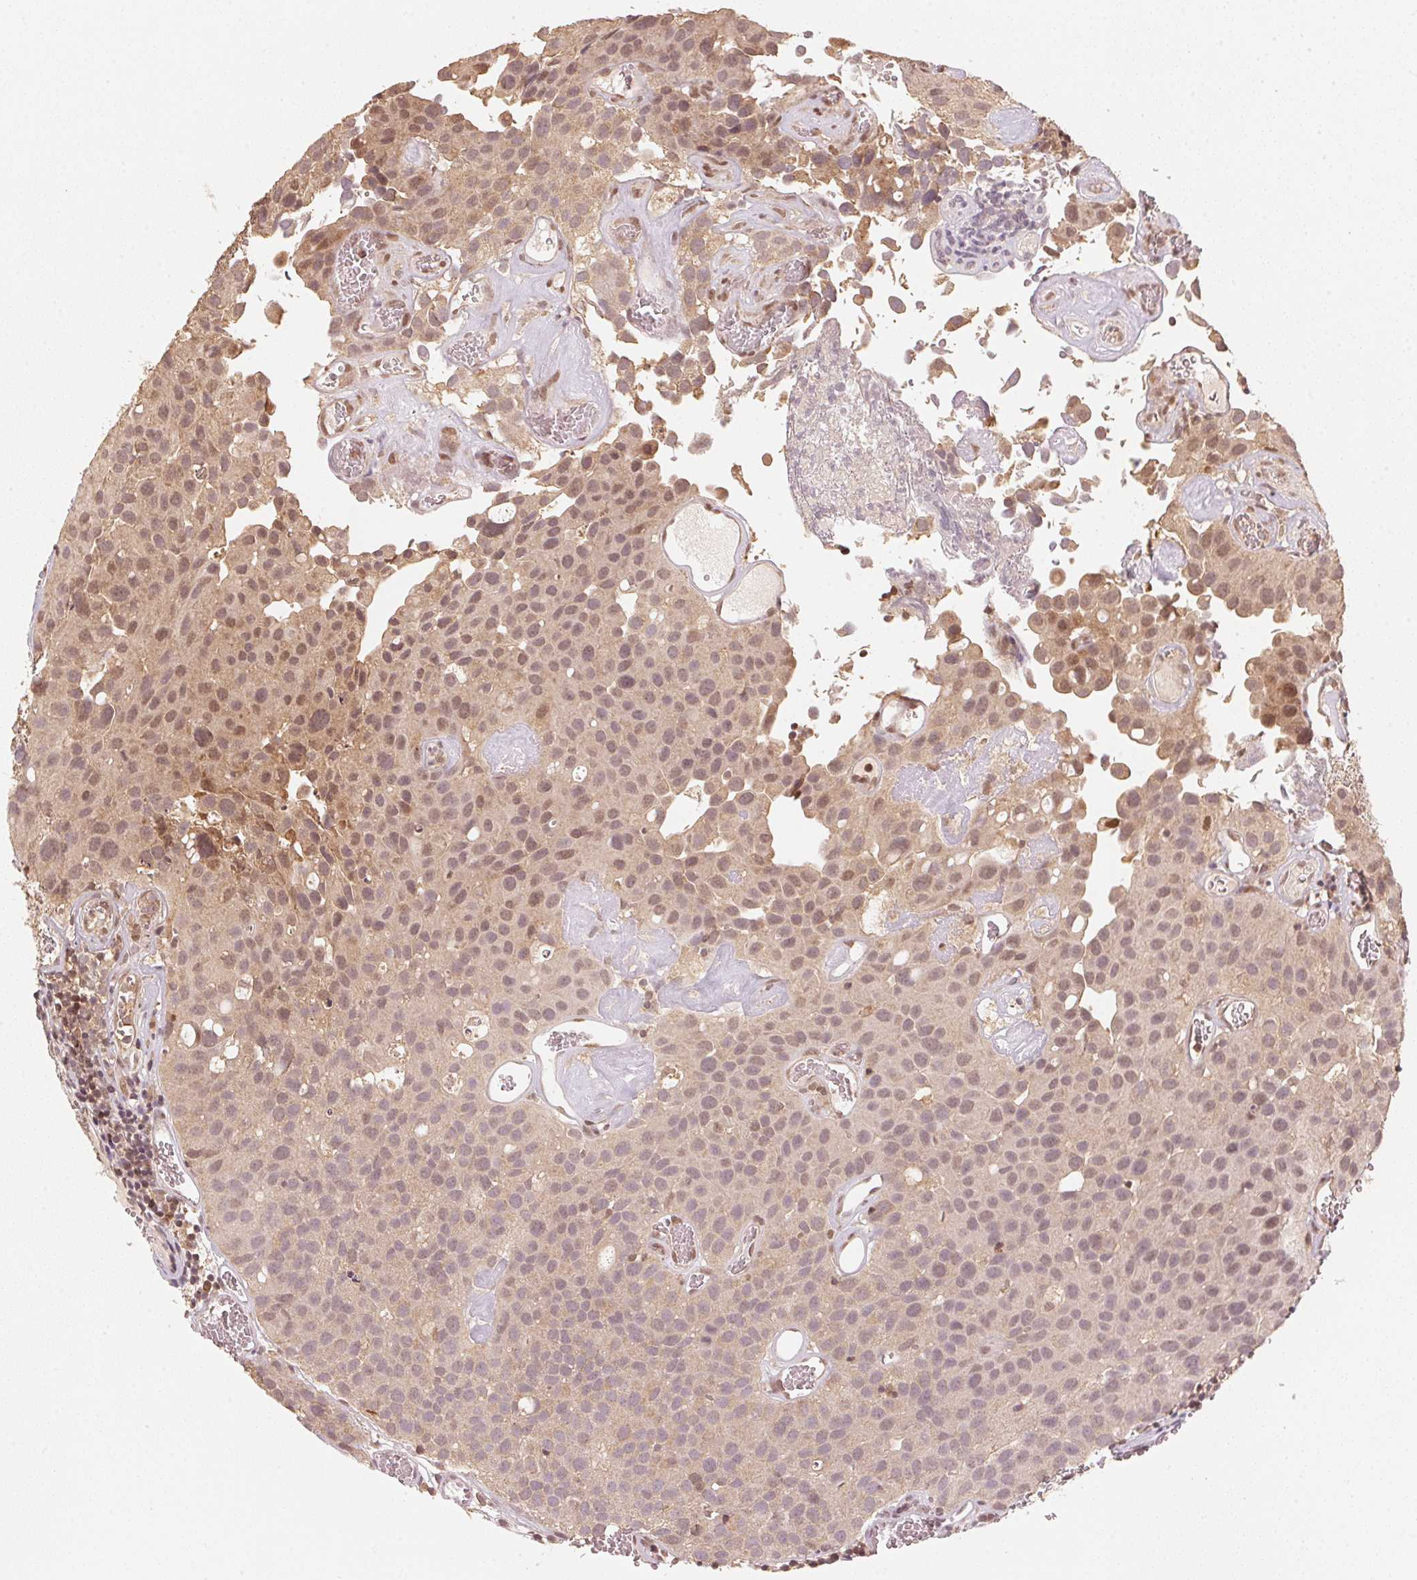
{"staining": {"intensity": "moderate", "quantity": ">75%", "location": "cytoplasmic/membranous,nuclear"}, "tissue": "urothelial cancer", "cell_type": "Tumor cells", "image_type": "cancer", "snomed": [{"axis": "morphology", "description": "Urothelial carcinoma, Low grade"}, {"axis": "topography", "description": "Urinary bladder"}], "caption": "Urothelial carcinoma (low-grade) was stained to show a protein in brown. There is medium levels of moderate cytoplasmic/membranous and nuclear expression in approximately >75% of tumor cells.", "gene": "C2orf73", "patient": {"sex": "female", "age": 69}}